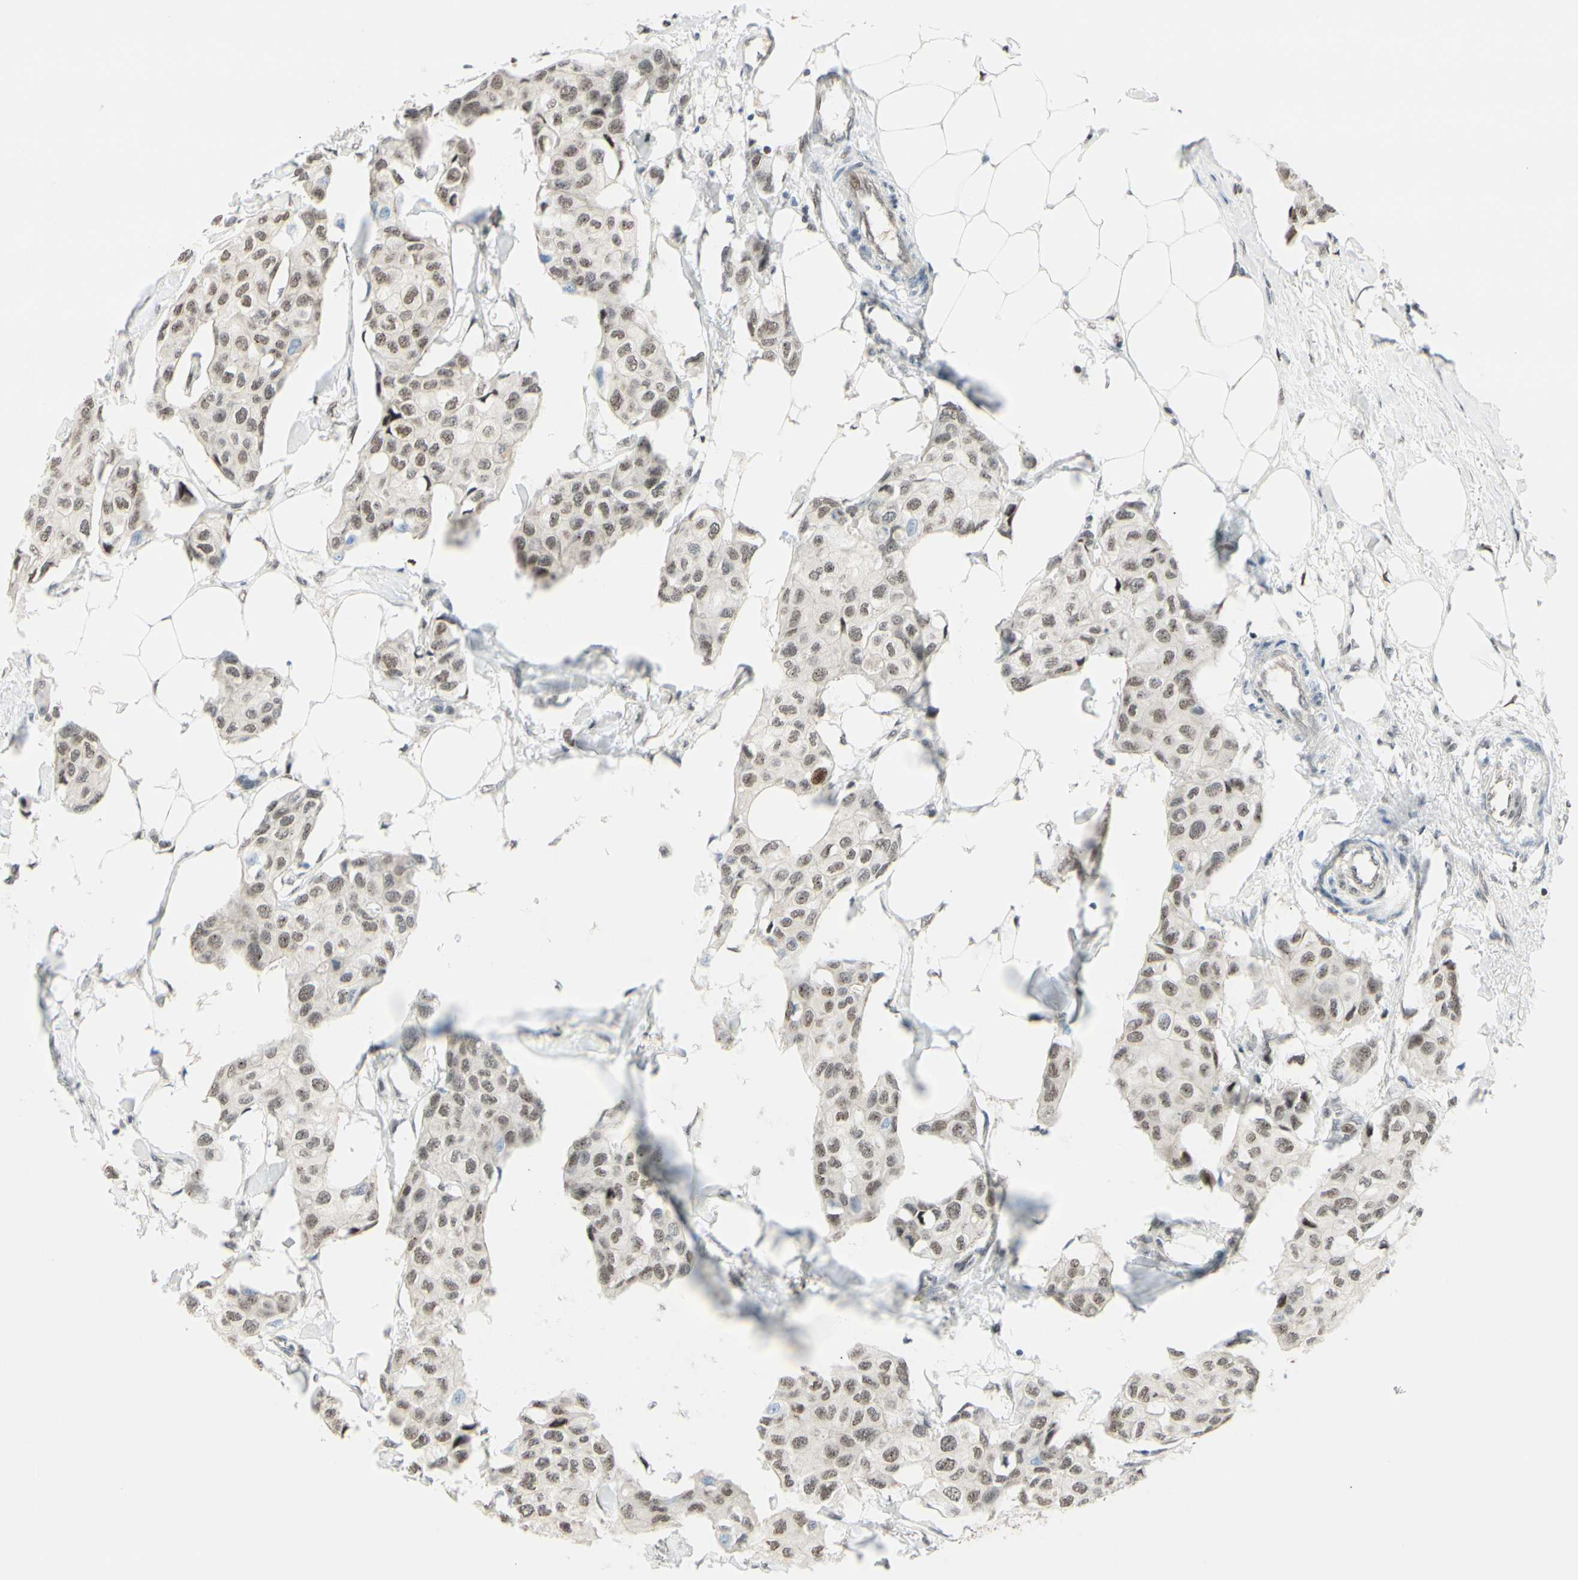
{"staining": {"intensity": "weak", "quantity": "25%-75%", "location": "nuclear"}, "tissue": "breast cancer", "cell_type": "Tumor cells", "image_type": "cancer", "snomed": [{"axis": "morphology", "description": "Duct carcinoma"}, {"axis": "topography", "description": "Breast"}], "caption": "An immunohistochemistry (IHC) micrograph of tumor tissue is shown. Protein staining in brown shows weak nuclear positivity in breast cancer within tumor cells. Nuclei are stained in blue.", "gene": "SUFU", "patient": {"sex": "female", "age": 80}}